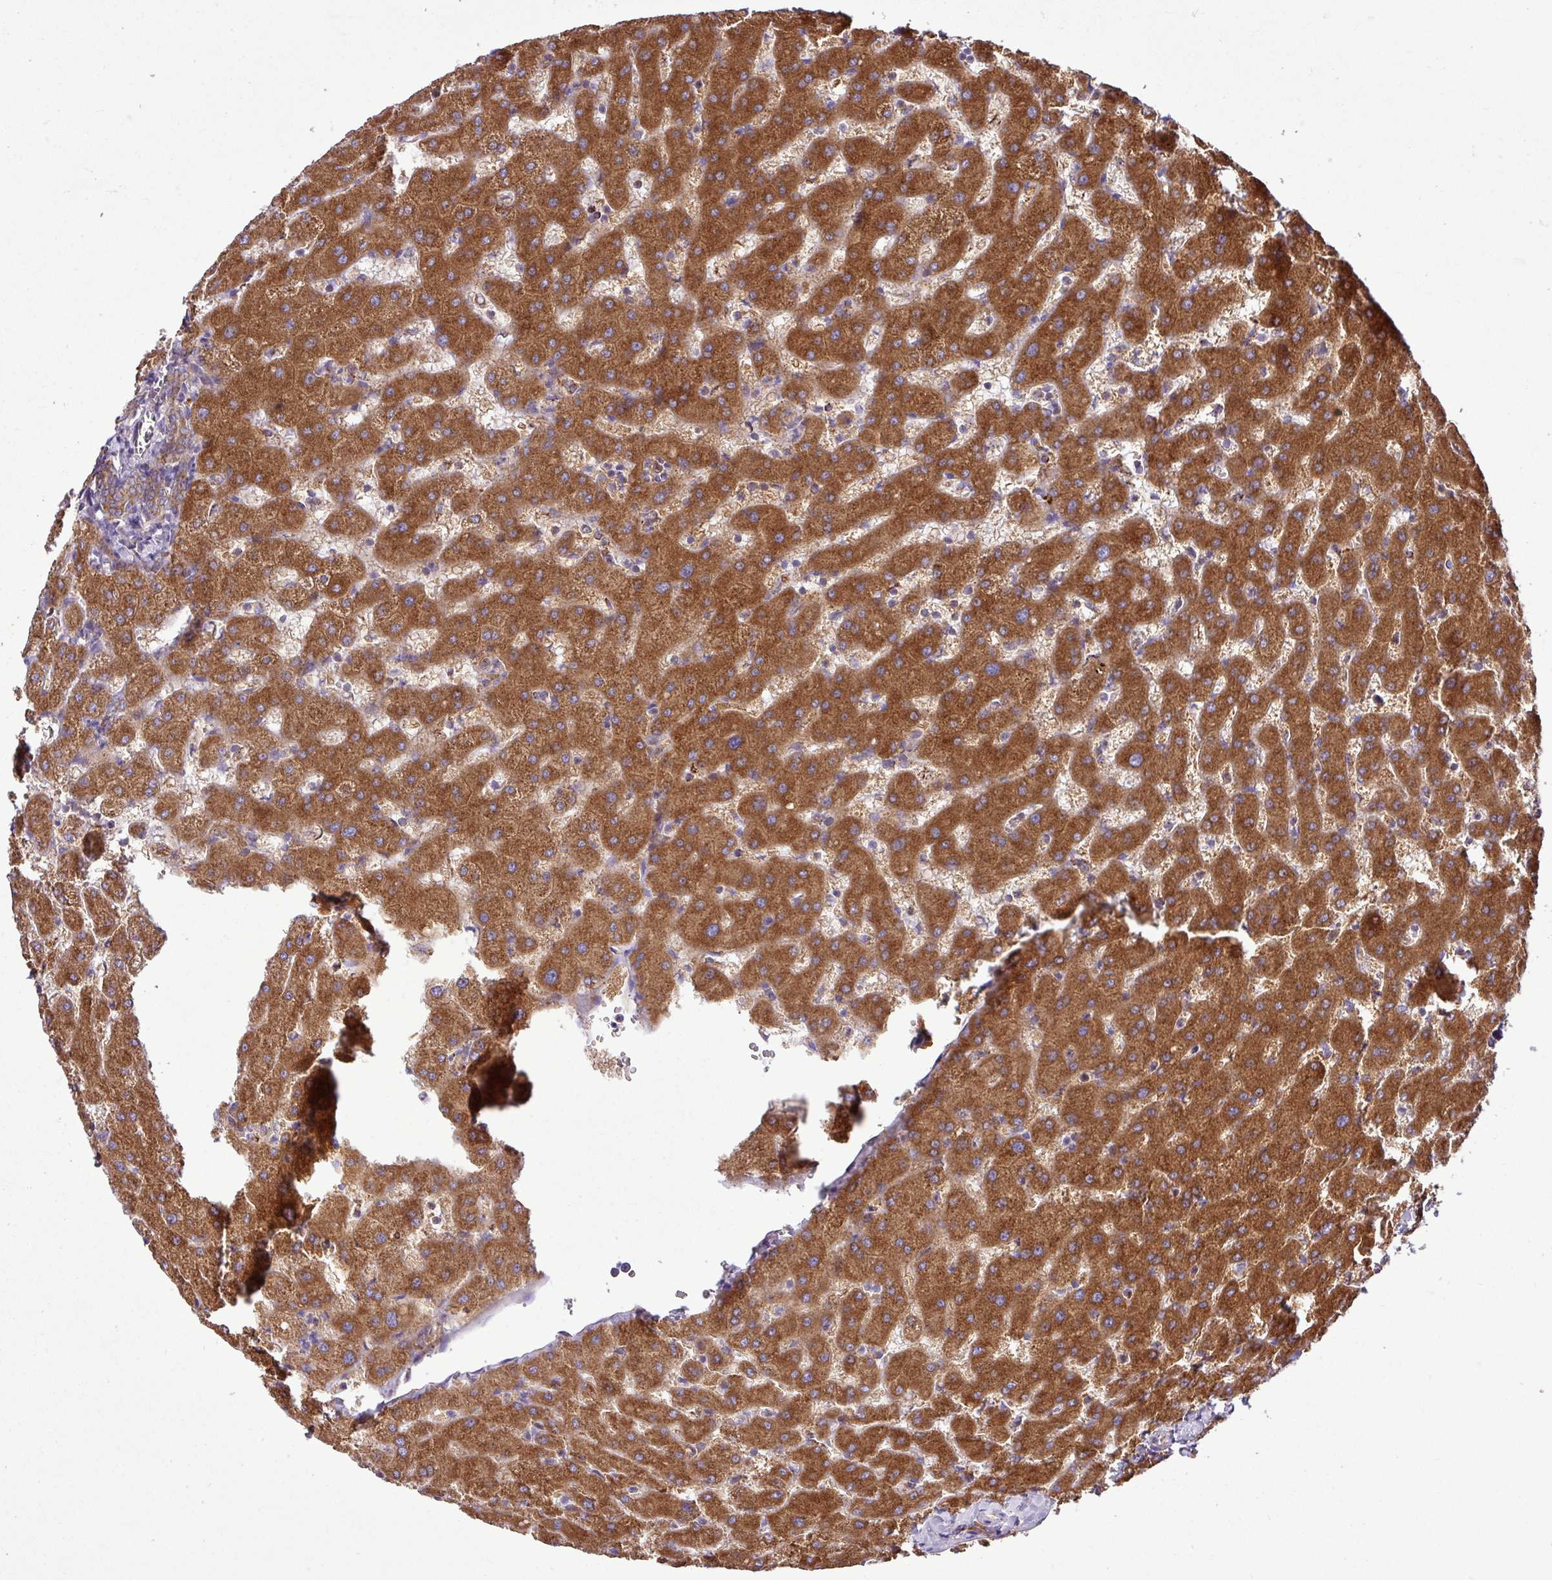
{"staining": {"intensity": "moderate", "quantity": ">75%", "location": "cytoplasmic/membranous"}, "tissue": "liver", "cell_type": "Cholangiocytes", "image_type": "normal", "snomed": [{"axis": "morphology", "description": "Normal tissue, NOS"}, {"axis": "topography", "description": "Liver"}], "caption": "A medium amount of moderate cytoplasmic/membranous positivity is seen in about >75% of cholangiocytes in normal liver. (DAB IHC with brightfield microscopy, high magnification).", "gene": "ZNF569", "patient": {"sex": "female", "age": 63}}